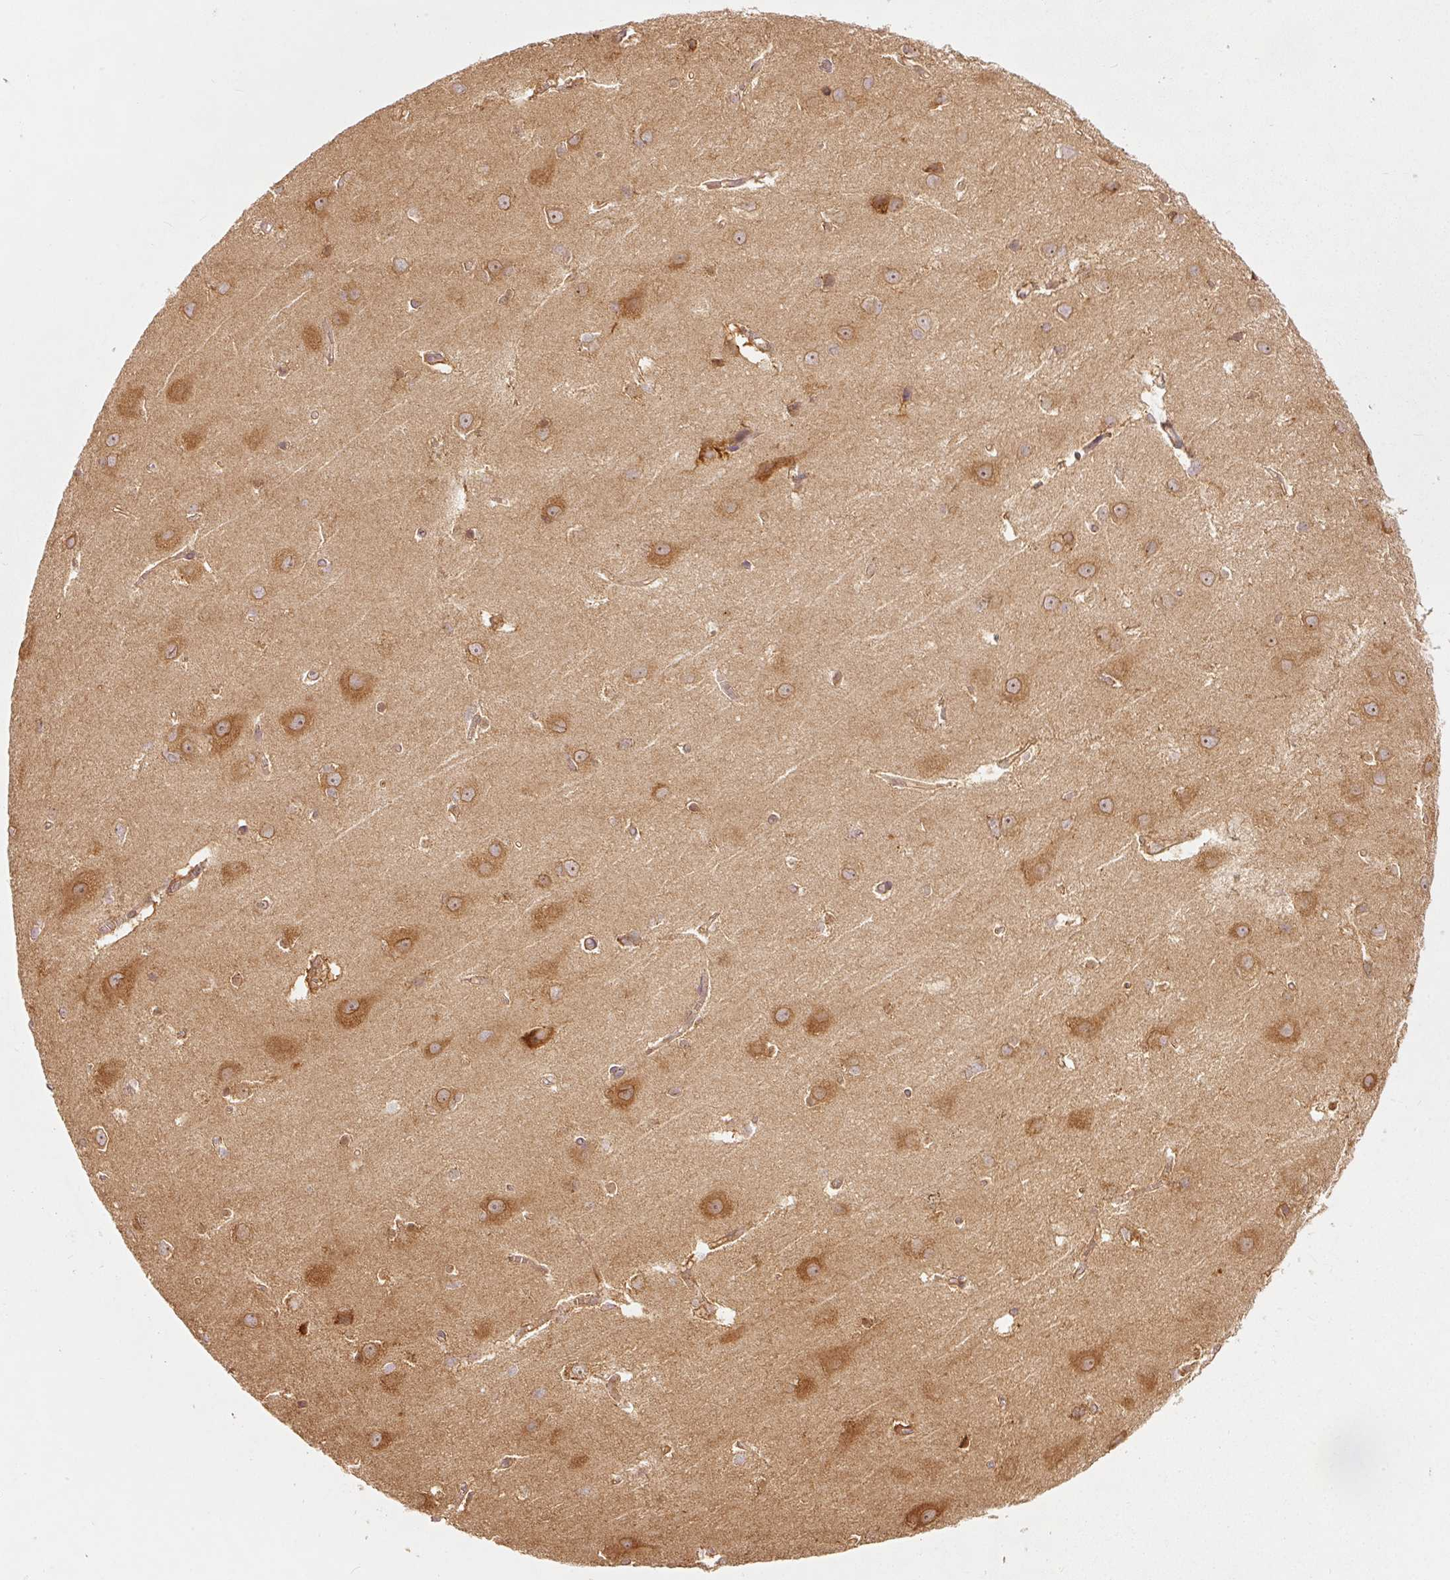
{"staining": {"intensity": "moderate", "quantity": "25%-75%", "location": "cytoplasmic/membranous"}, "tissue": "cerebral cortex", "cell_type": "Endothelial cells", "image_type": "normal", "snomed": [{"axis": "morphology", "description": "Normal tissue, NOS"}, {"axis": "topography", "description": "Cerebral cortex"}], "caption": "Cerebral cortex stained with a brown dye demonstrates moderate cytoplasmic/membranous positive positivity in about 25%-75% of endothelial cells.", "gene": "EIF3B", "patient": {"sex": "male", "age": 37}}